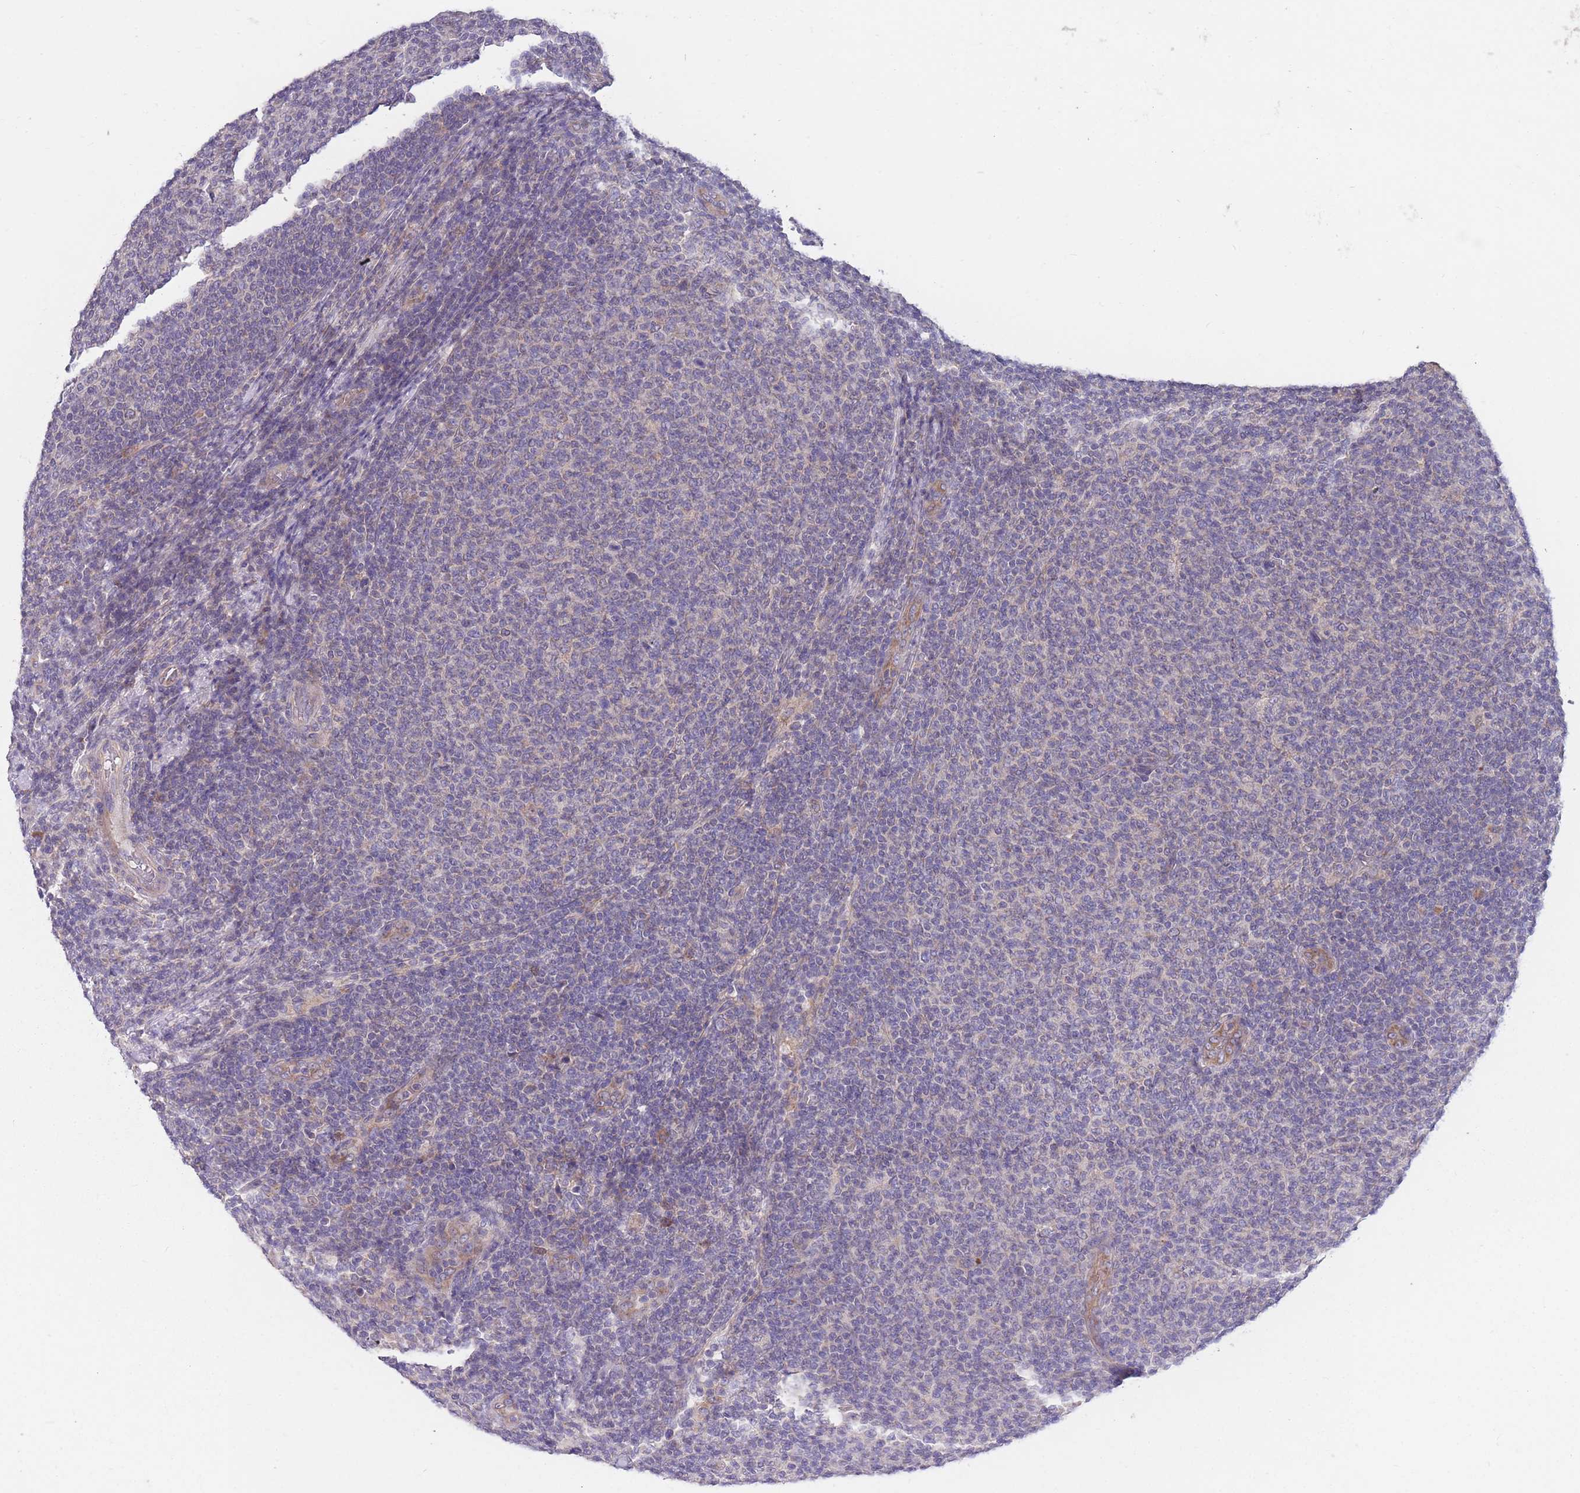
{"staining": {"intensity": "negative", "quantity": "none", "location": "none"}, "tissue": "lymphoma", "cell_type": "Tumor cells", "image_type": "cancer", "snomed": [{"axis": "morphology", "description": "Malignant lymphoma, non-Hodgkin's type, Low grade"}, {"axis": "topography", "description": "Lymph node"}], "caption": "Micrograph shows no significant protein staining in tumor cells of lymphoma.", "gene": "STIM2", "patient": {"sex": "male", "age": 66}}